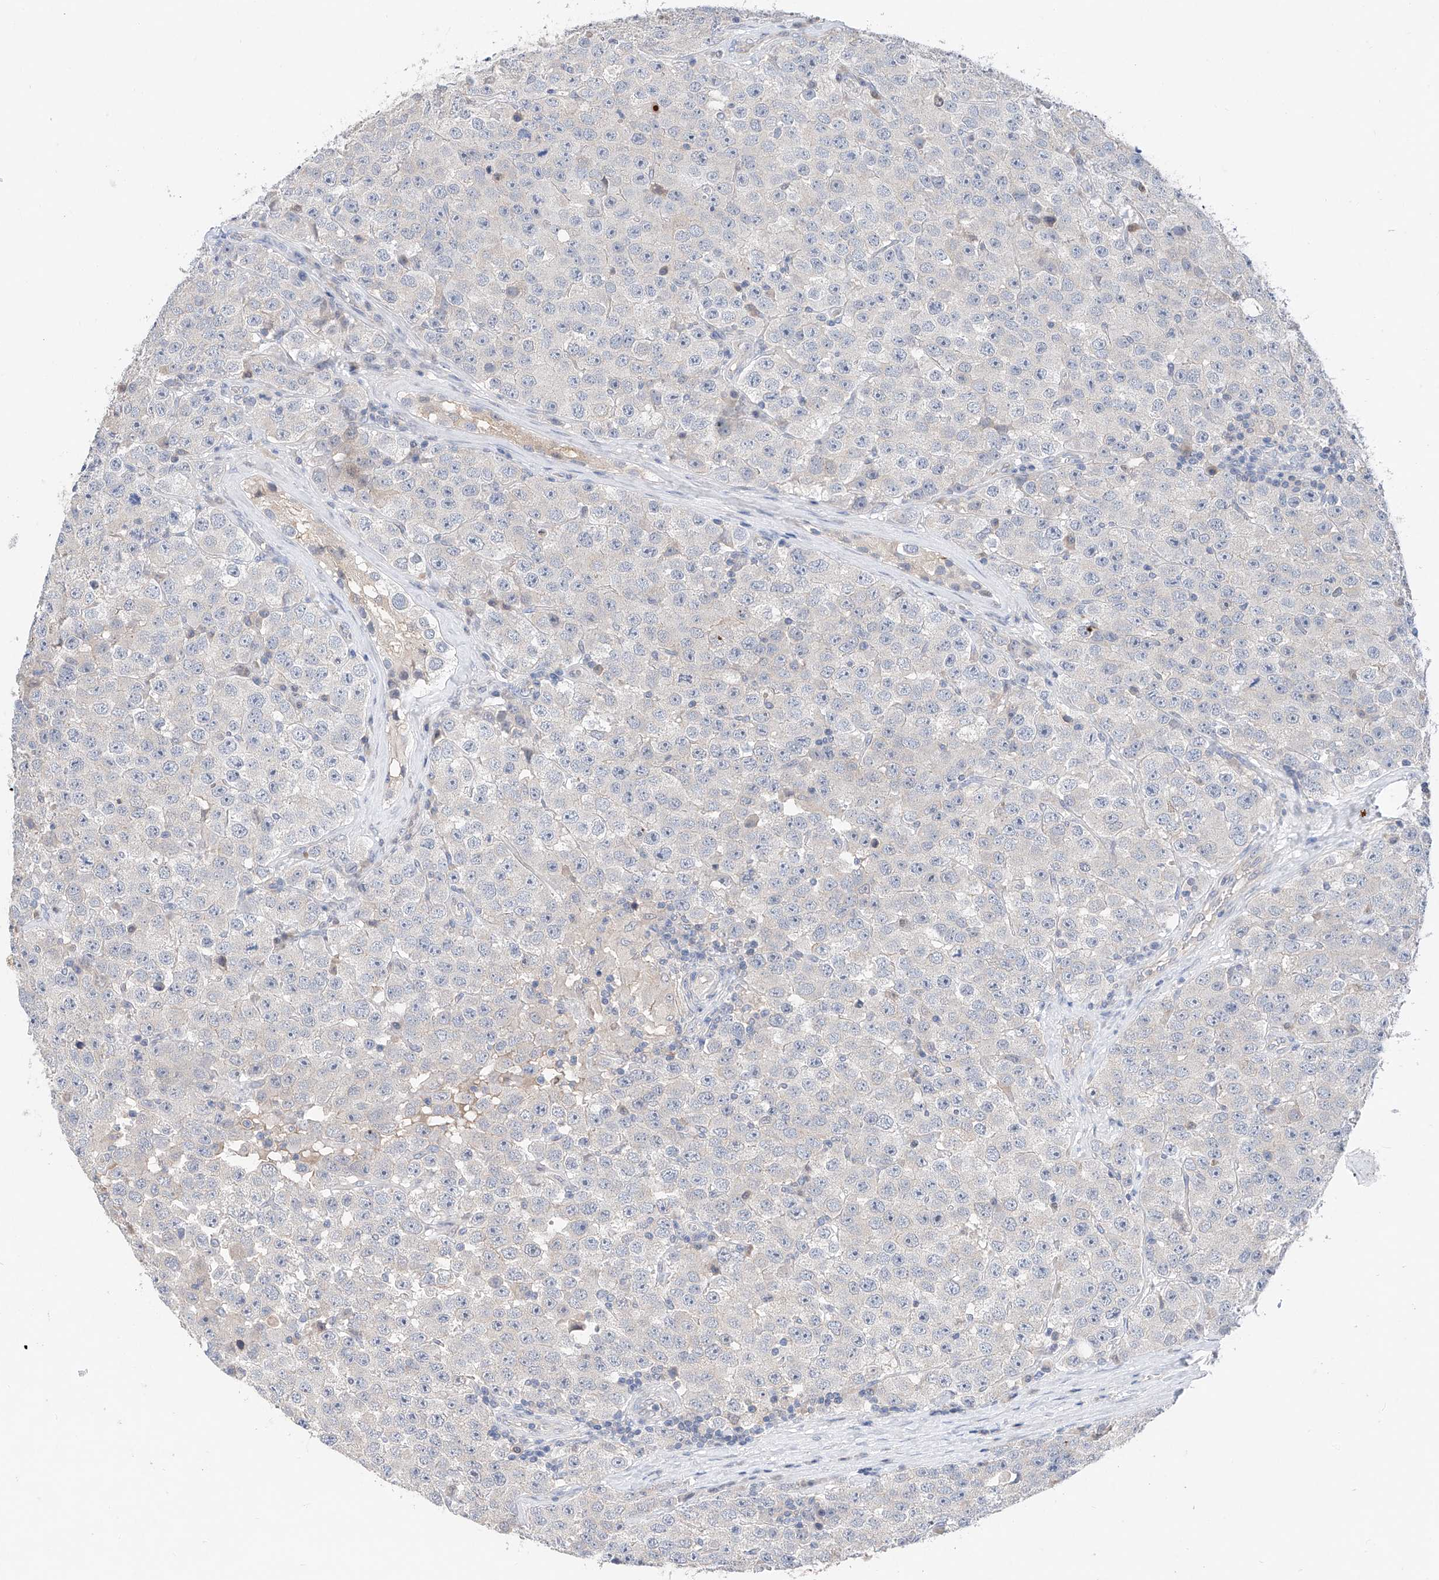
{"staining": {"intensity": "negative", "quantity": "none", "location": "none"}, "tissue": "testis cancer", "cell_type": "Tumor cells", "image_type": "cancer", "snomed": [{"axis": "morphology", "description": "Seminoma, NOS"}, {"axis": "topography", "description": "Testis"}], "caption": "The micrograph demonstrates no significant staining in tumor cells of testis seminoma.", "gene": "FUCA2", "patient": {"sex": "male", "age": 28}}